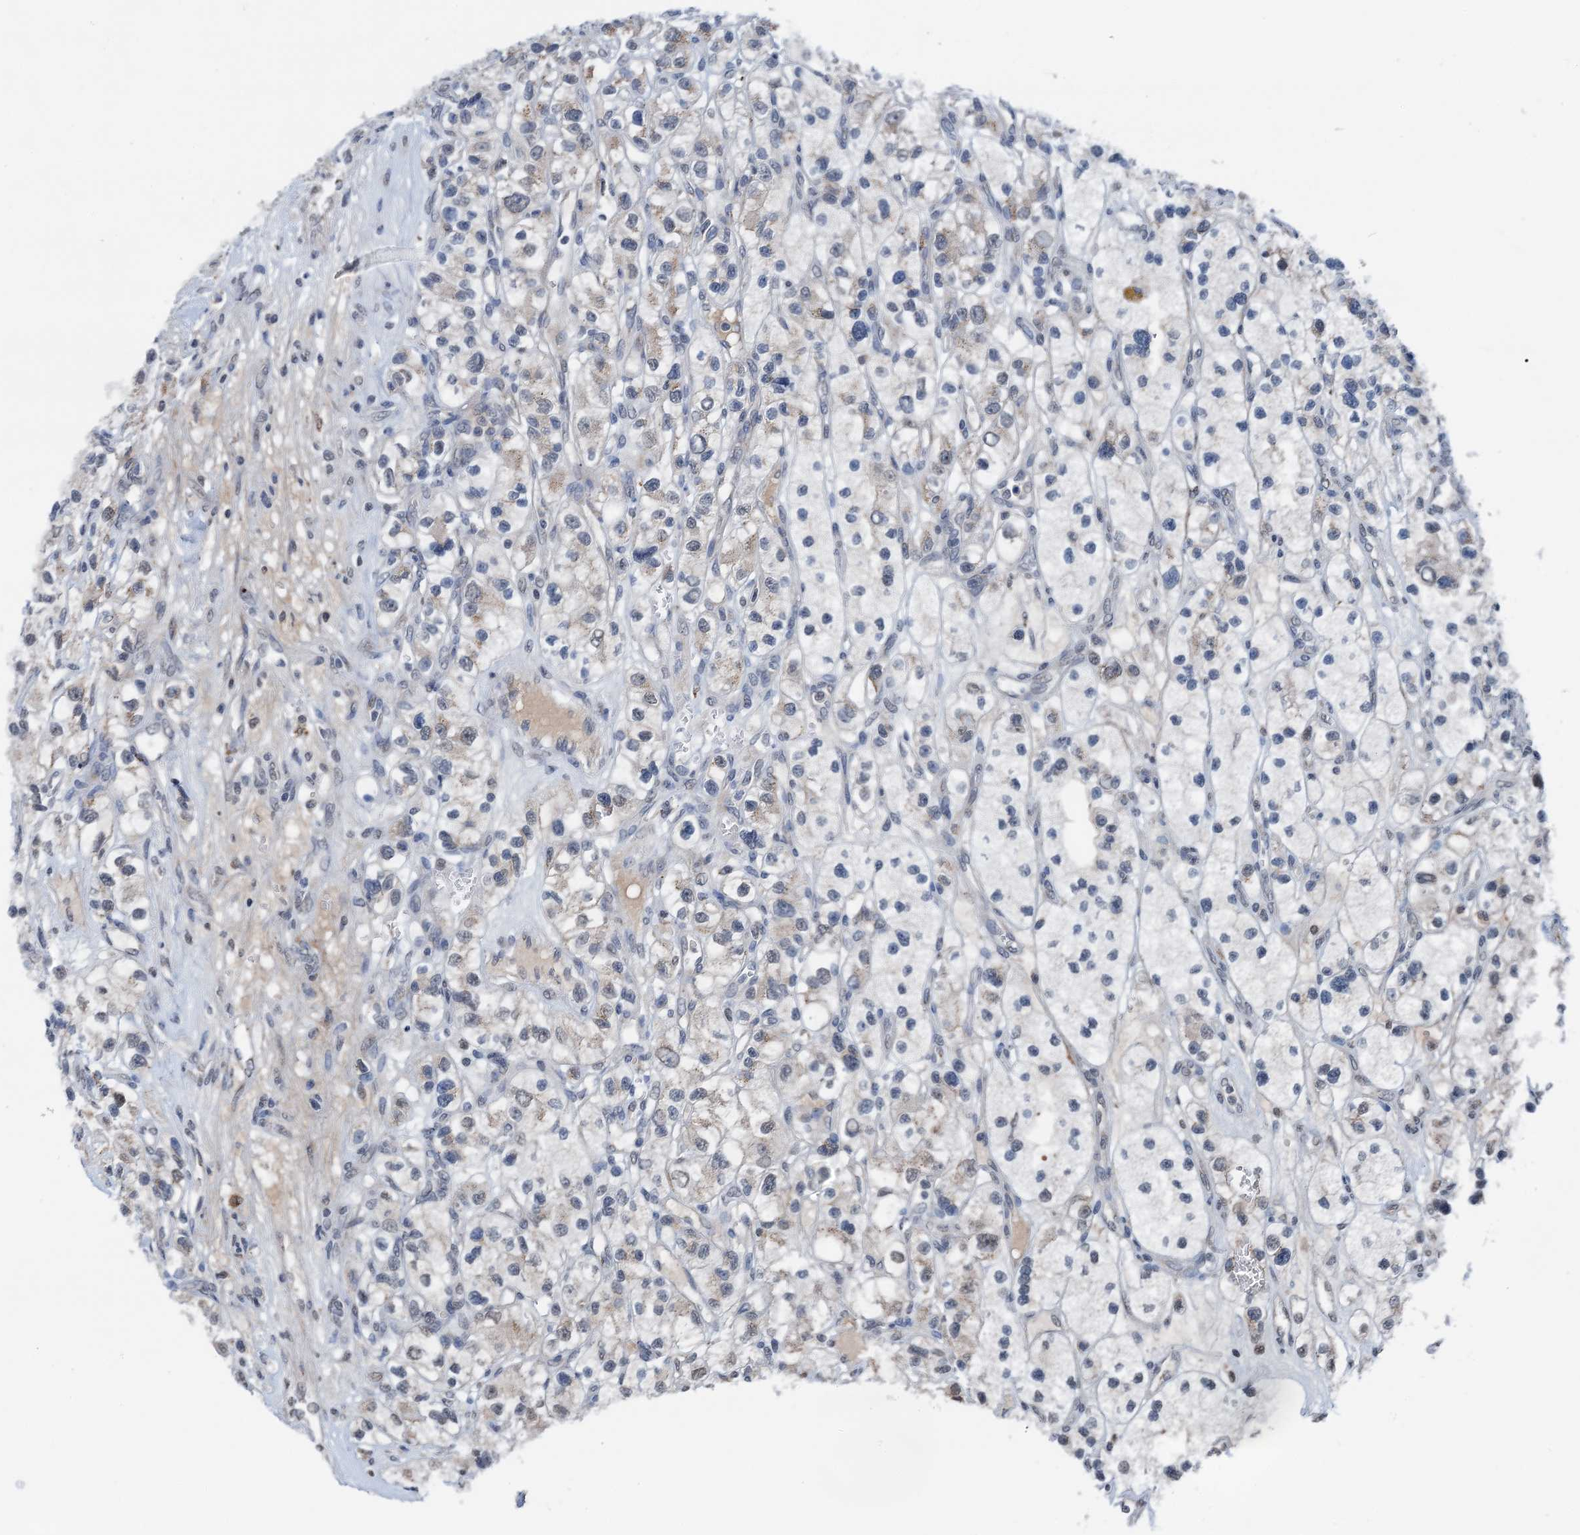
{"staining": {"intensity": "negative", "quantity": "none", "location": "none"}, "tissue": "renal cancer", "cell_type": "Tumor cells", "image_type": "cancer", "snomed": [{"axis": "morphology", "description": "Adenocarcinoma, NOS"}, {"axis": "topography", "description": "Kidney"}], "caption": "IHC of renal adenocarcinoma shows no expression in tumor cells.", "gene": "SHLD1", "patient": {"sex": "female", "age": 57}}